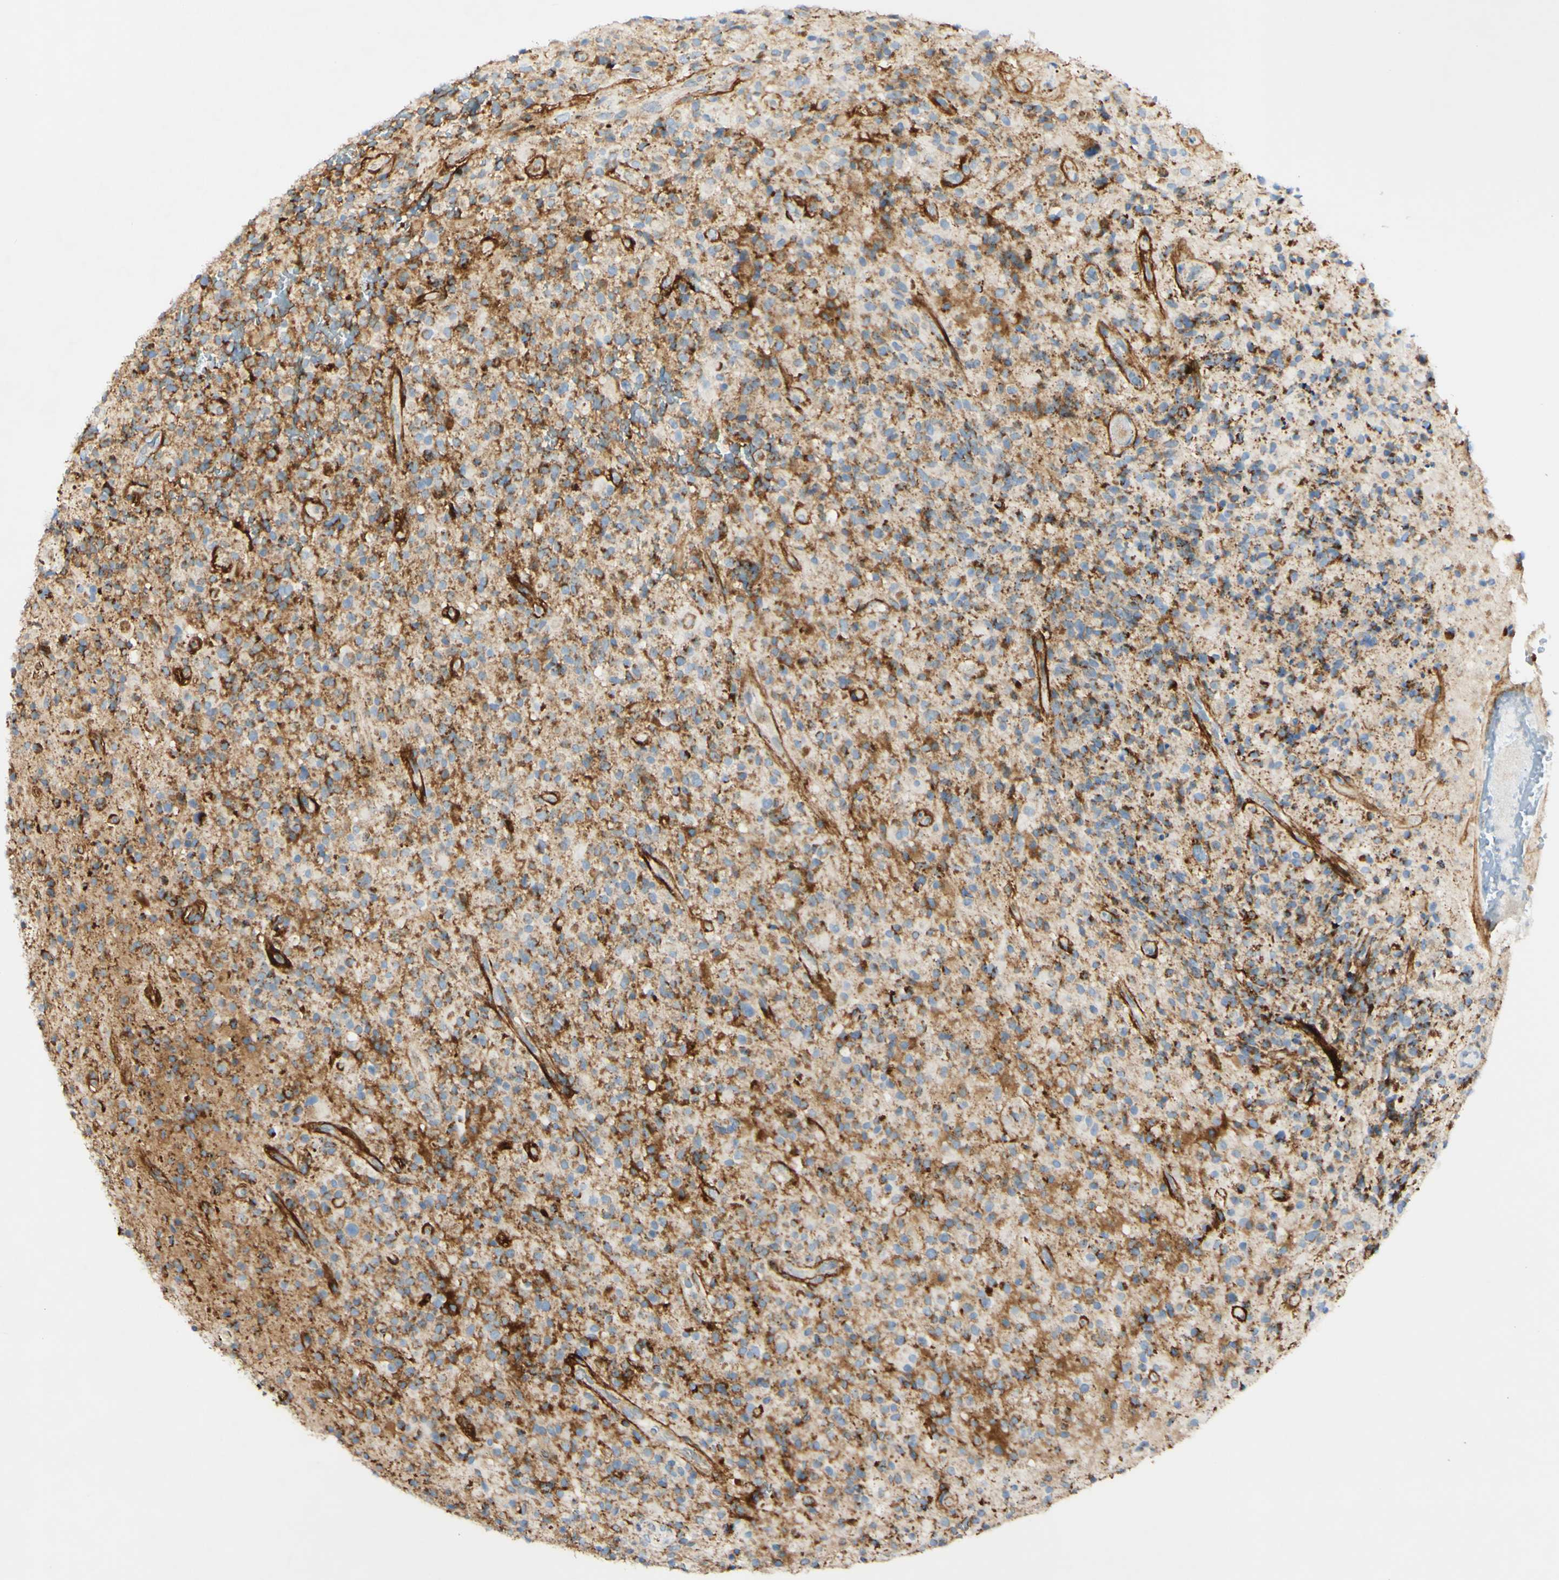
{"staining": {"intensity": "strong", "quantity": "<25%", "location": "cytoplasmic/membranous"}, "tissue": "glioma", "cell_type": "Tumor cells", "image_type": "cancer", "snomed": [{"axis": "morphology", "description": "Glioma, malignant, High grade"}, {"axis": "topography", "description": "Brain"}], "caption": "A high-resolution image shows IHC staining of glioma, which demonstrates strong cytoplasmic/membranous expression in about <25% of tumor cells.", "gene": "OXCT1", "patient": {"sex": "male", "age": 71}}